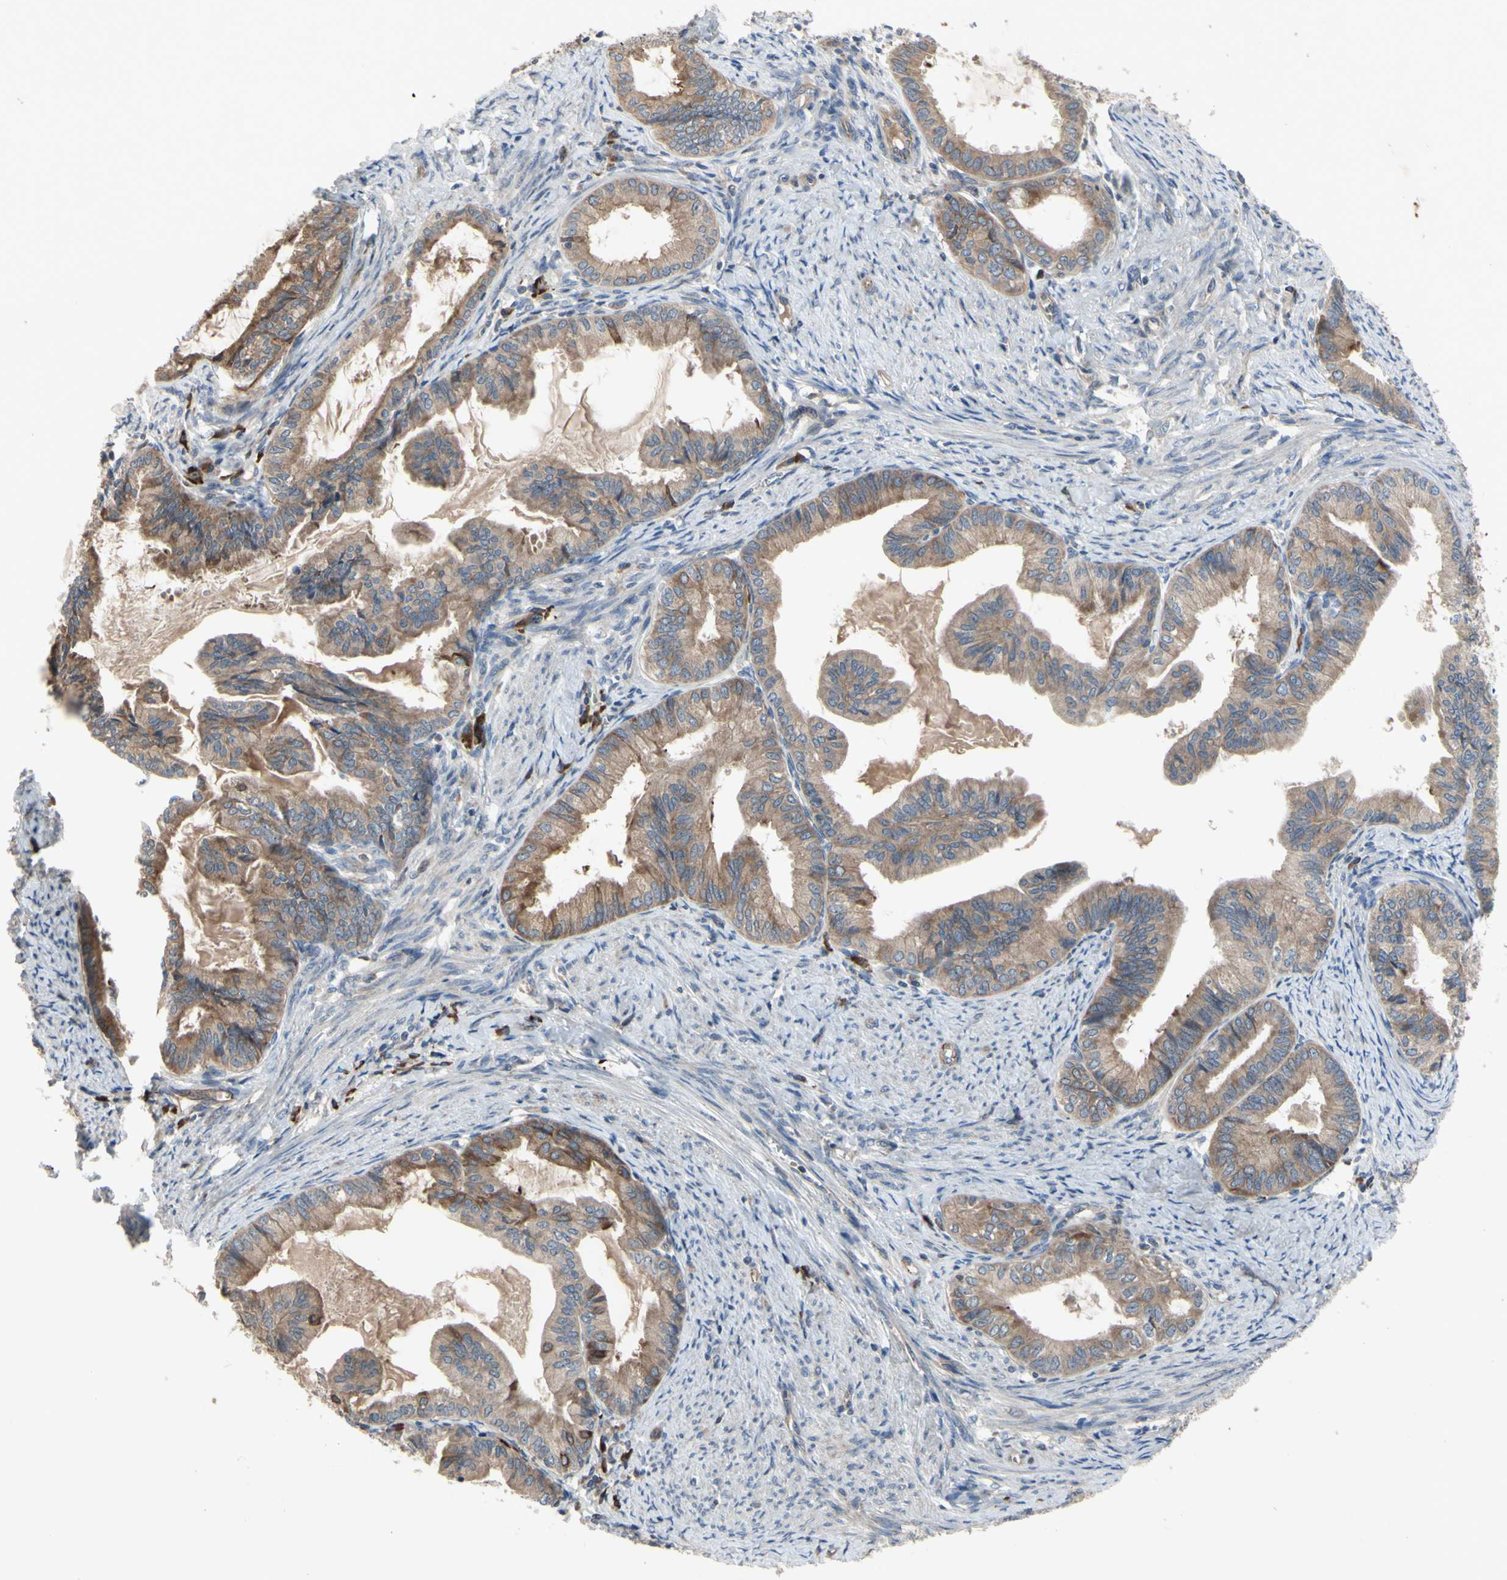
{"staining": {"intensity": "moderate", "quantity": ">75%", "location": "cytoplasmic/membranous"}, "tissue": "endometrial cancer", "cell_type": "Tumor cells", "image_type": "cancer", "snomed": [{"axis": "morphology", "description": "Adenocarcinoma, NOS"}, {"axis": "topography", "description": "Endometrium"}], "caption": "Immunohistochemistry staining of endometrial cancer, which exhibits medium levels of moderate cytoplasmic/membranous staining in approximately >75% of tumor cells indicating moderate cytoplasmic/membranous protein staining. The staining was performed using DAB (3,3'-diaminobenzidine) (brown) for protein detection and nuclei were counterstained in hematoxylin (blue).", "gene": "XIAP", "patient": {"sex": "female", "age": 86}}